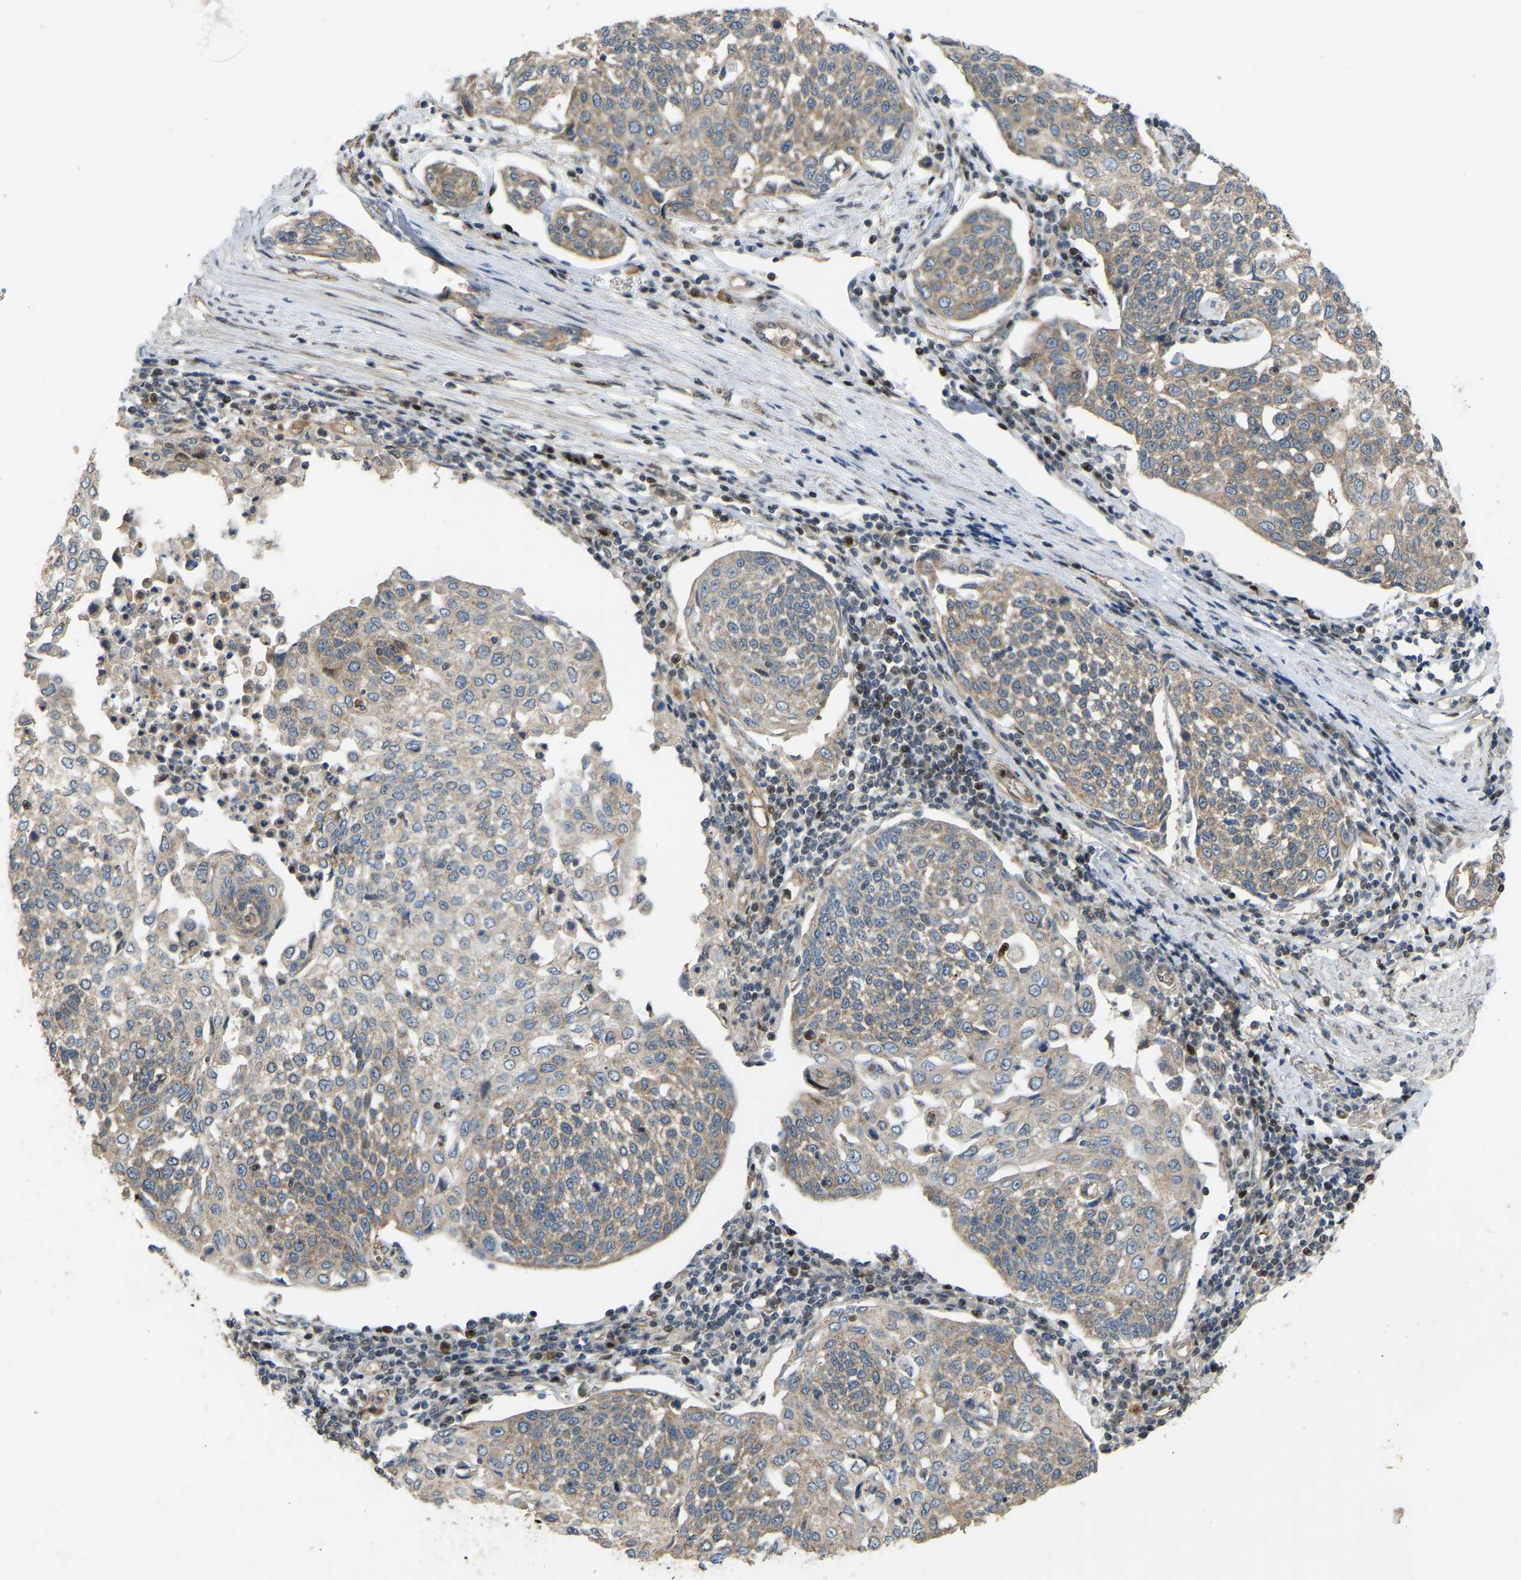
{"staining": {"intensity": "moderate", "quantity": ">75%", "location": "cytoplasmic/membranous"}, "tissue": "cervical cancer", "cell_type": "Tumor cells", "image_type": "cancer", "snomed": [{"axis": "morphology", "description": "Squamous cell carcinoma, NOS"}, {"axis": "topography", "description": "Cervix"}], "caption": "The histopathology image shows staining of cervical cancer, revealing moderate cytoplasmic/membranous protein staining (brown color) within tumor cells.", "gene": "C21orf91", "patient": {"sex": "female", "age": 34}}